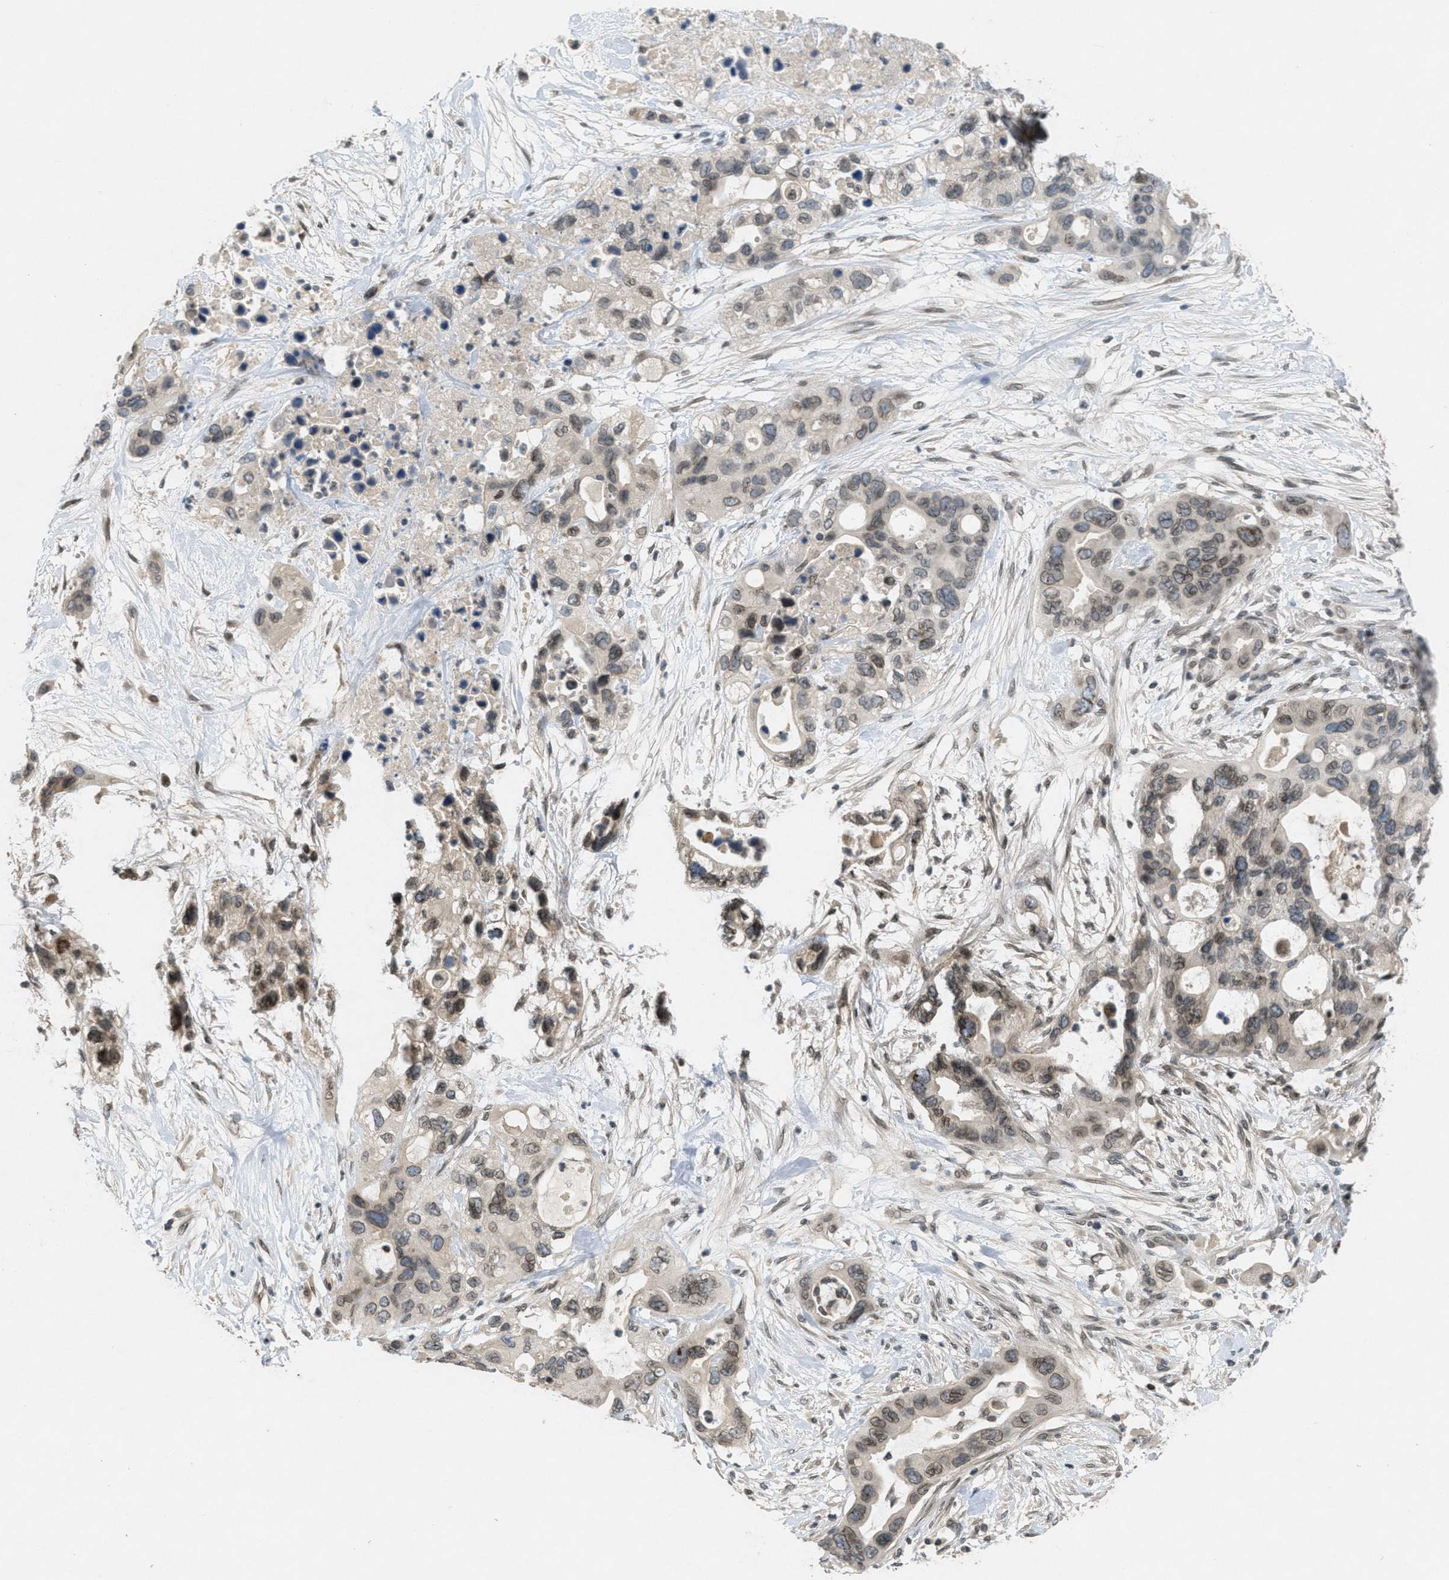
{"staining": {"intensity": "weak", "quantity": ">75%", "location": "cytoplasmic/membranous,nuclear"}, "tissue": "pancreatic cancer", "cell_type": "Tumor cells", "image_type": "cancer", "snomed": [{"axis": "morphology", "description": "Adenocarcinoma, NOS"}, {"axis": "topography", "description": "Pancreas"}], "caption": "IHC micrograph of human pancreatic adenocarcinoma stained for a protein (brown), which reveals low levels of weak cytoplasmic/membranous and nuclear positivity in approximately >75% of tumor cells.", "gene": "ABHD6", "patient": {"sex": "female", "age": 71}}